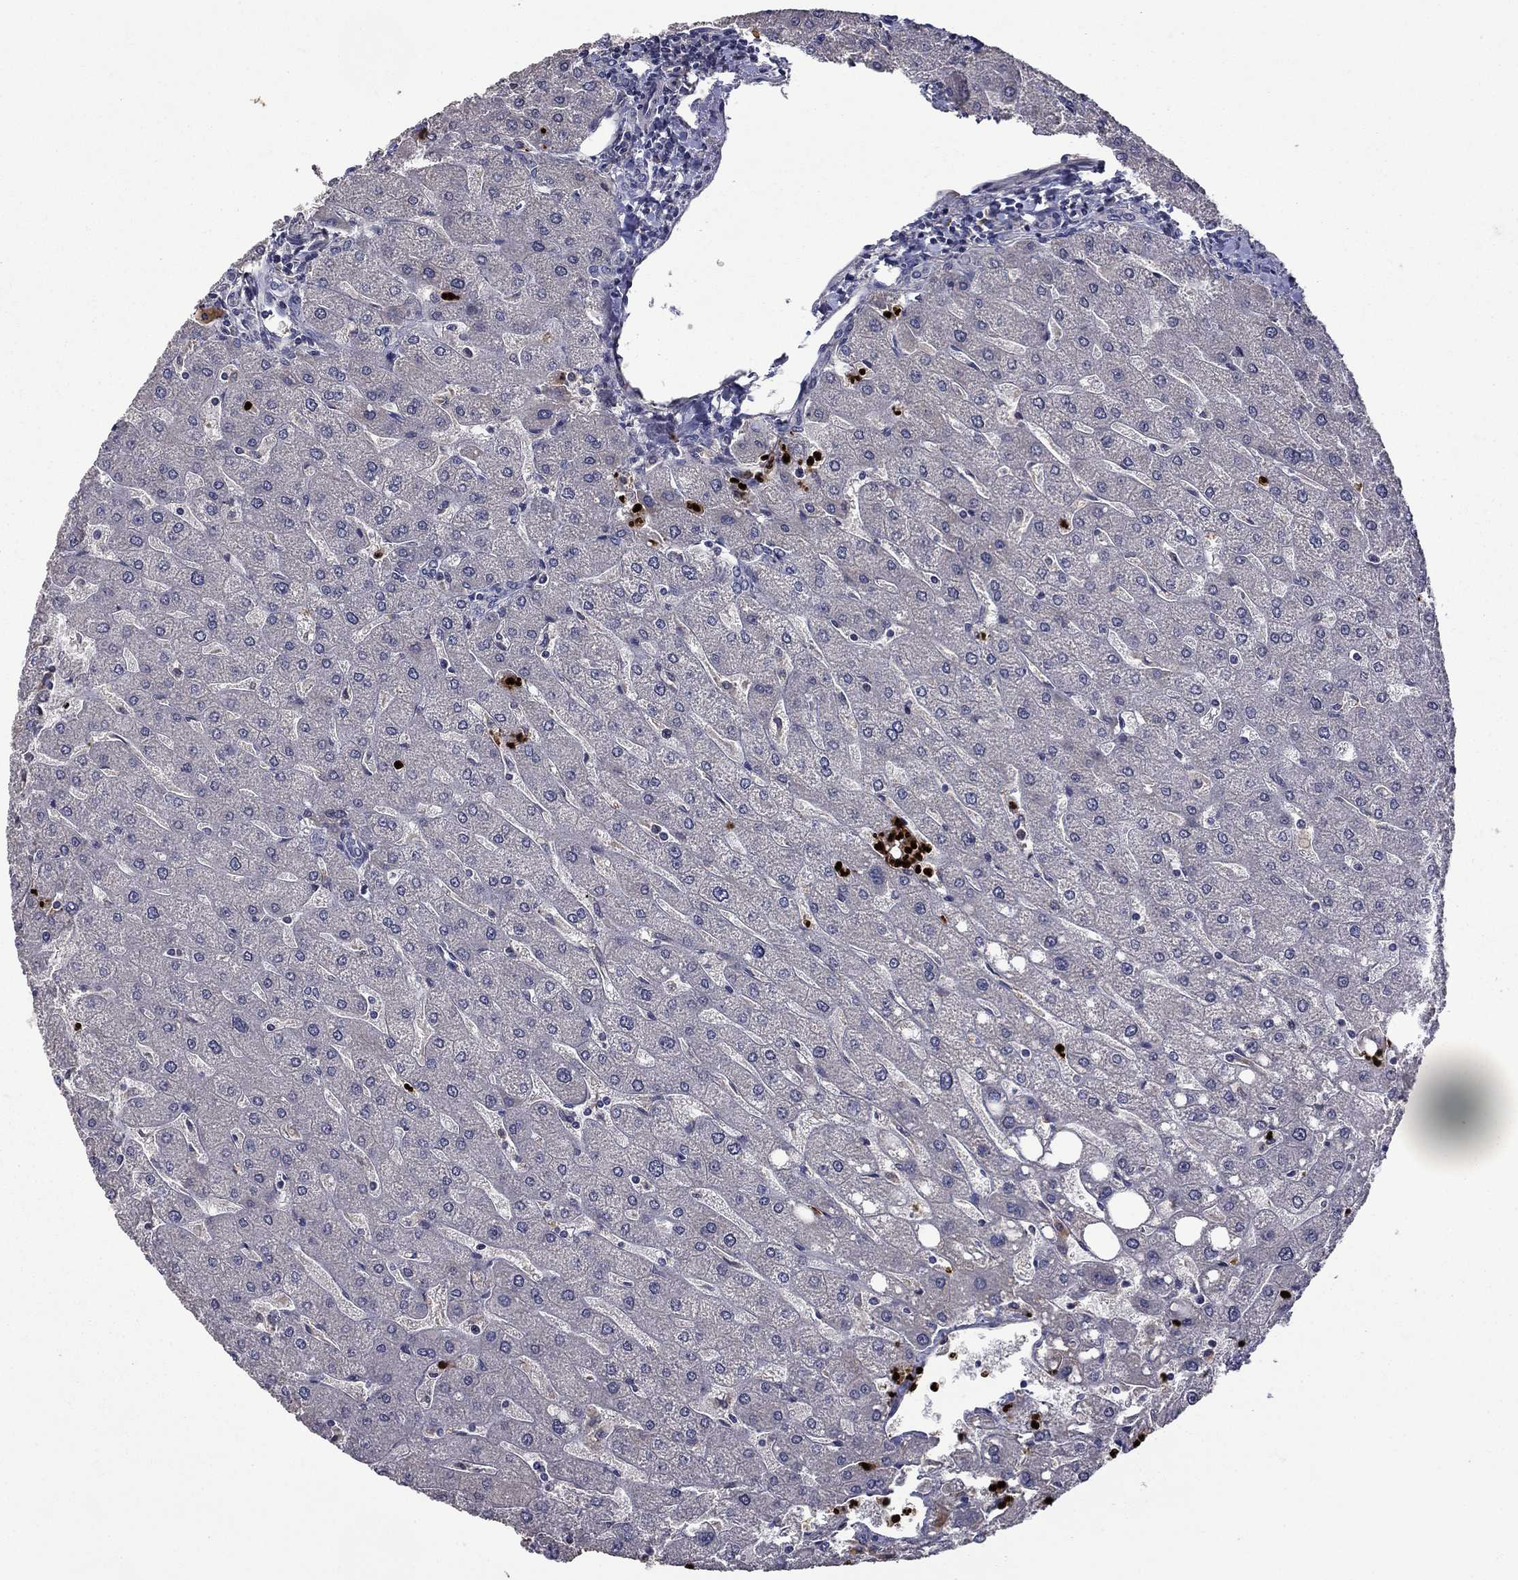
{"staining": {"intensity": "negative", "quantity": "none", "location": "none"}, "tissue": "liver", "cell_type": "Cholangiocytes", "image_type": "normal", "snomed": [{"axis": "morphology", "description": "Normal tissue, NOS"}, {"axis": "topography", "description": "Liver"}], "caption": "The IHC photomicrograph has no significant staining in cholangiocytes of liver.", "gene": "SATB1", "patient": {"sex": "male", "age": 67}}